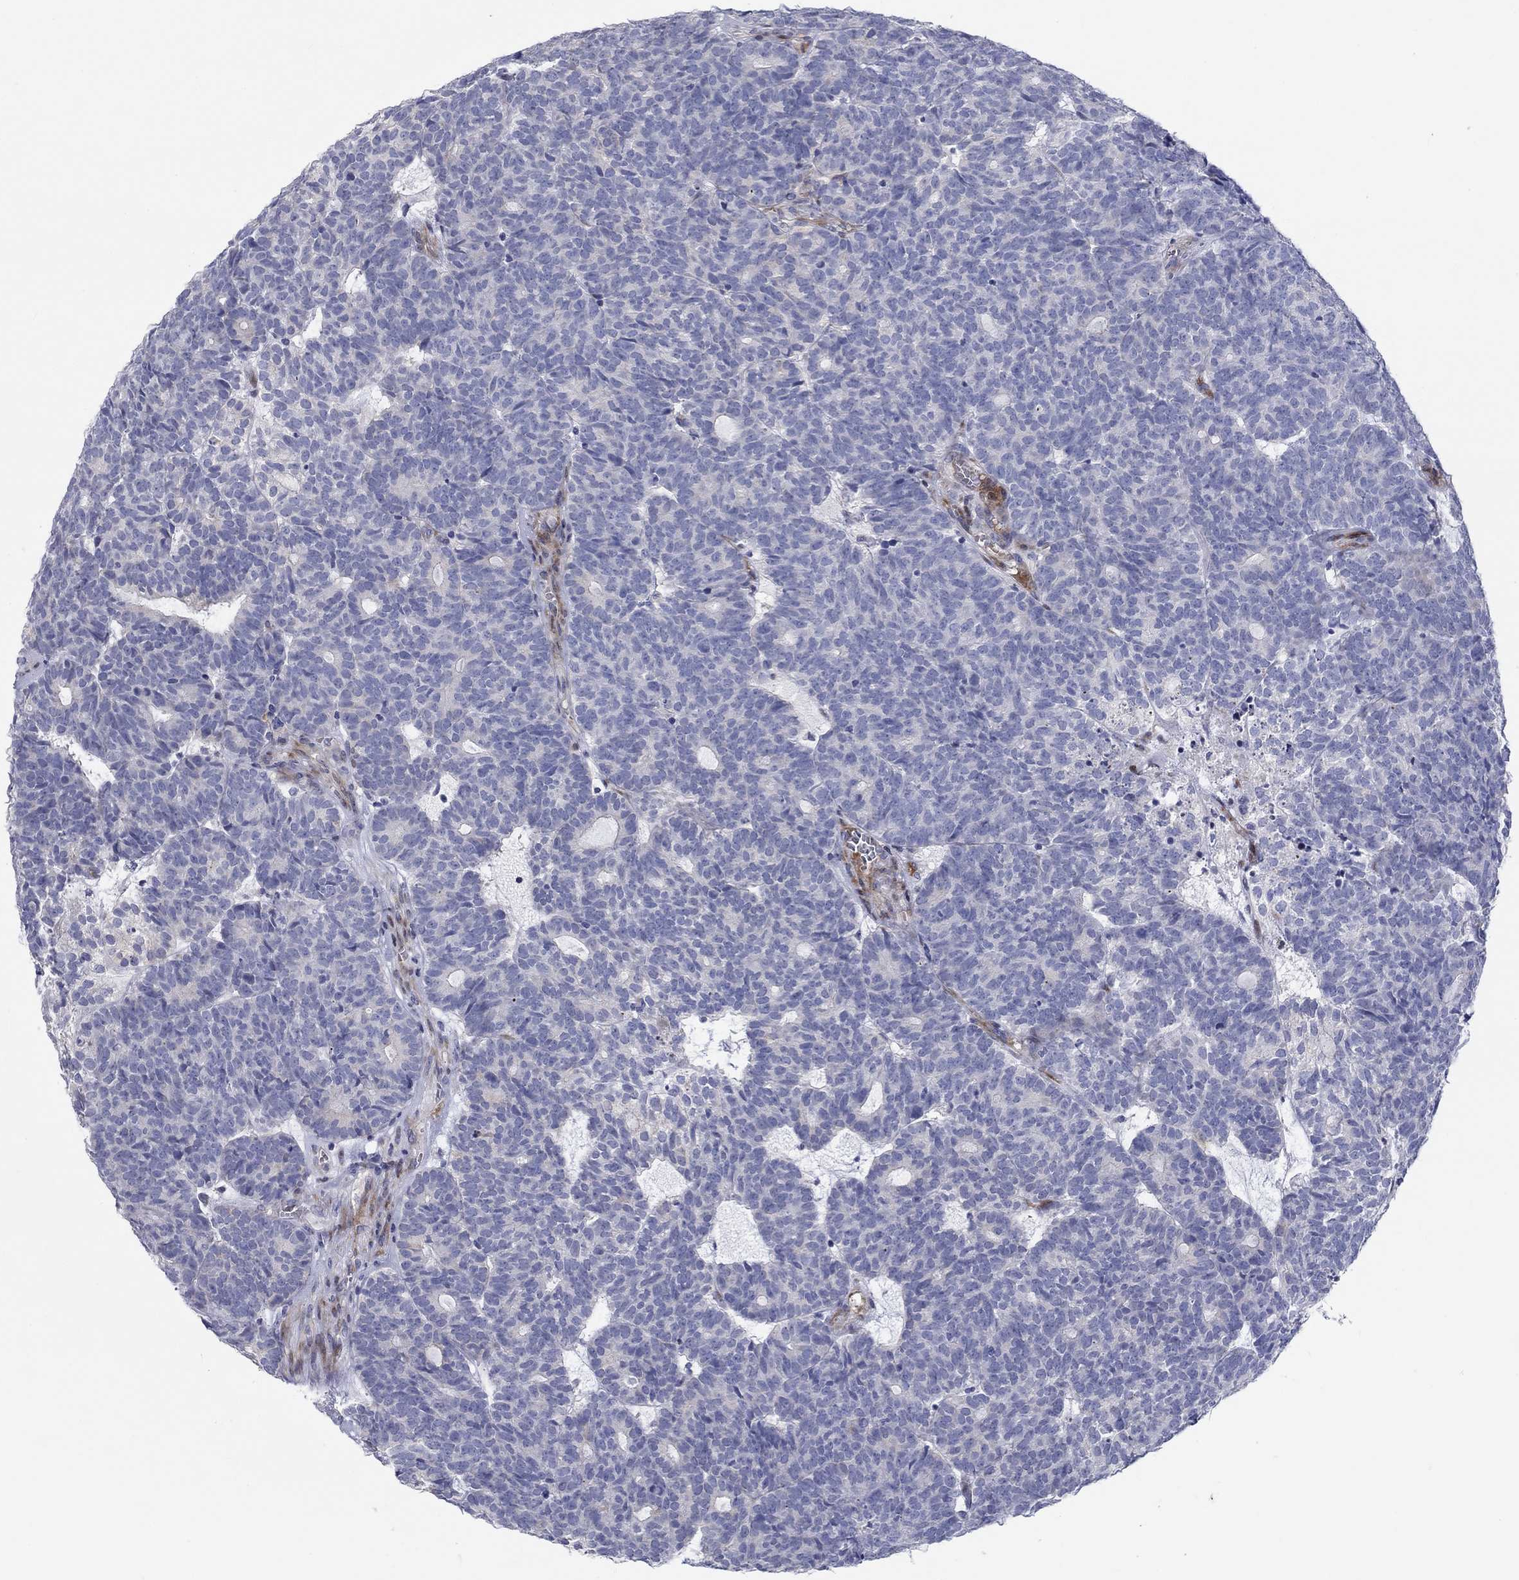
{"staining": {"intensity": "negative", "quantity": "none", "location": "none"}, "tissue": "head and neck cancer", "cell_type": "Tumor cells", "image_type": "cancer", "snomed": [{"axis": "morphology", "description": "Adenocarcinoma, NOS"}, {"axis": "topography", "description": "Head-Neck"}], "caption": "High power microscopy histopathology image of an immunohistochemistry (IHC) image of head and neck cancer (adenocarcinoma), revealing no significant expression in tumor cells.", "gene": "ARHGAP36", "patient": {"sex": "female", "age": 81}}